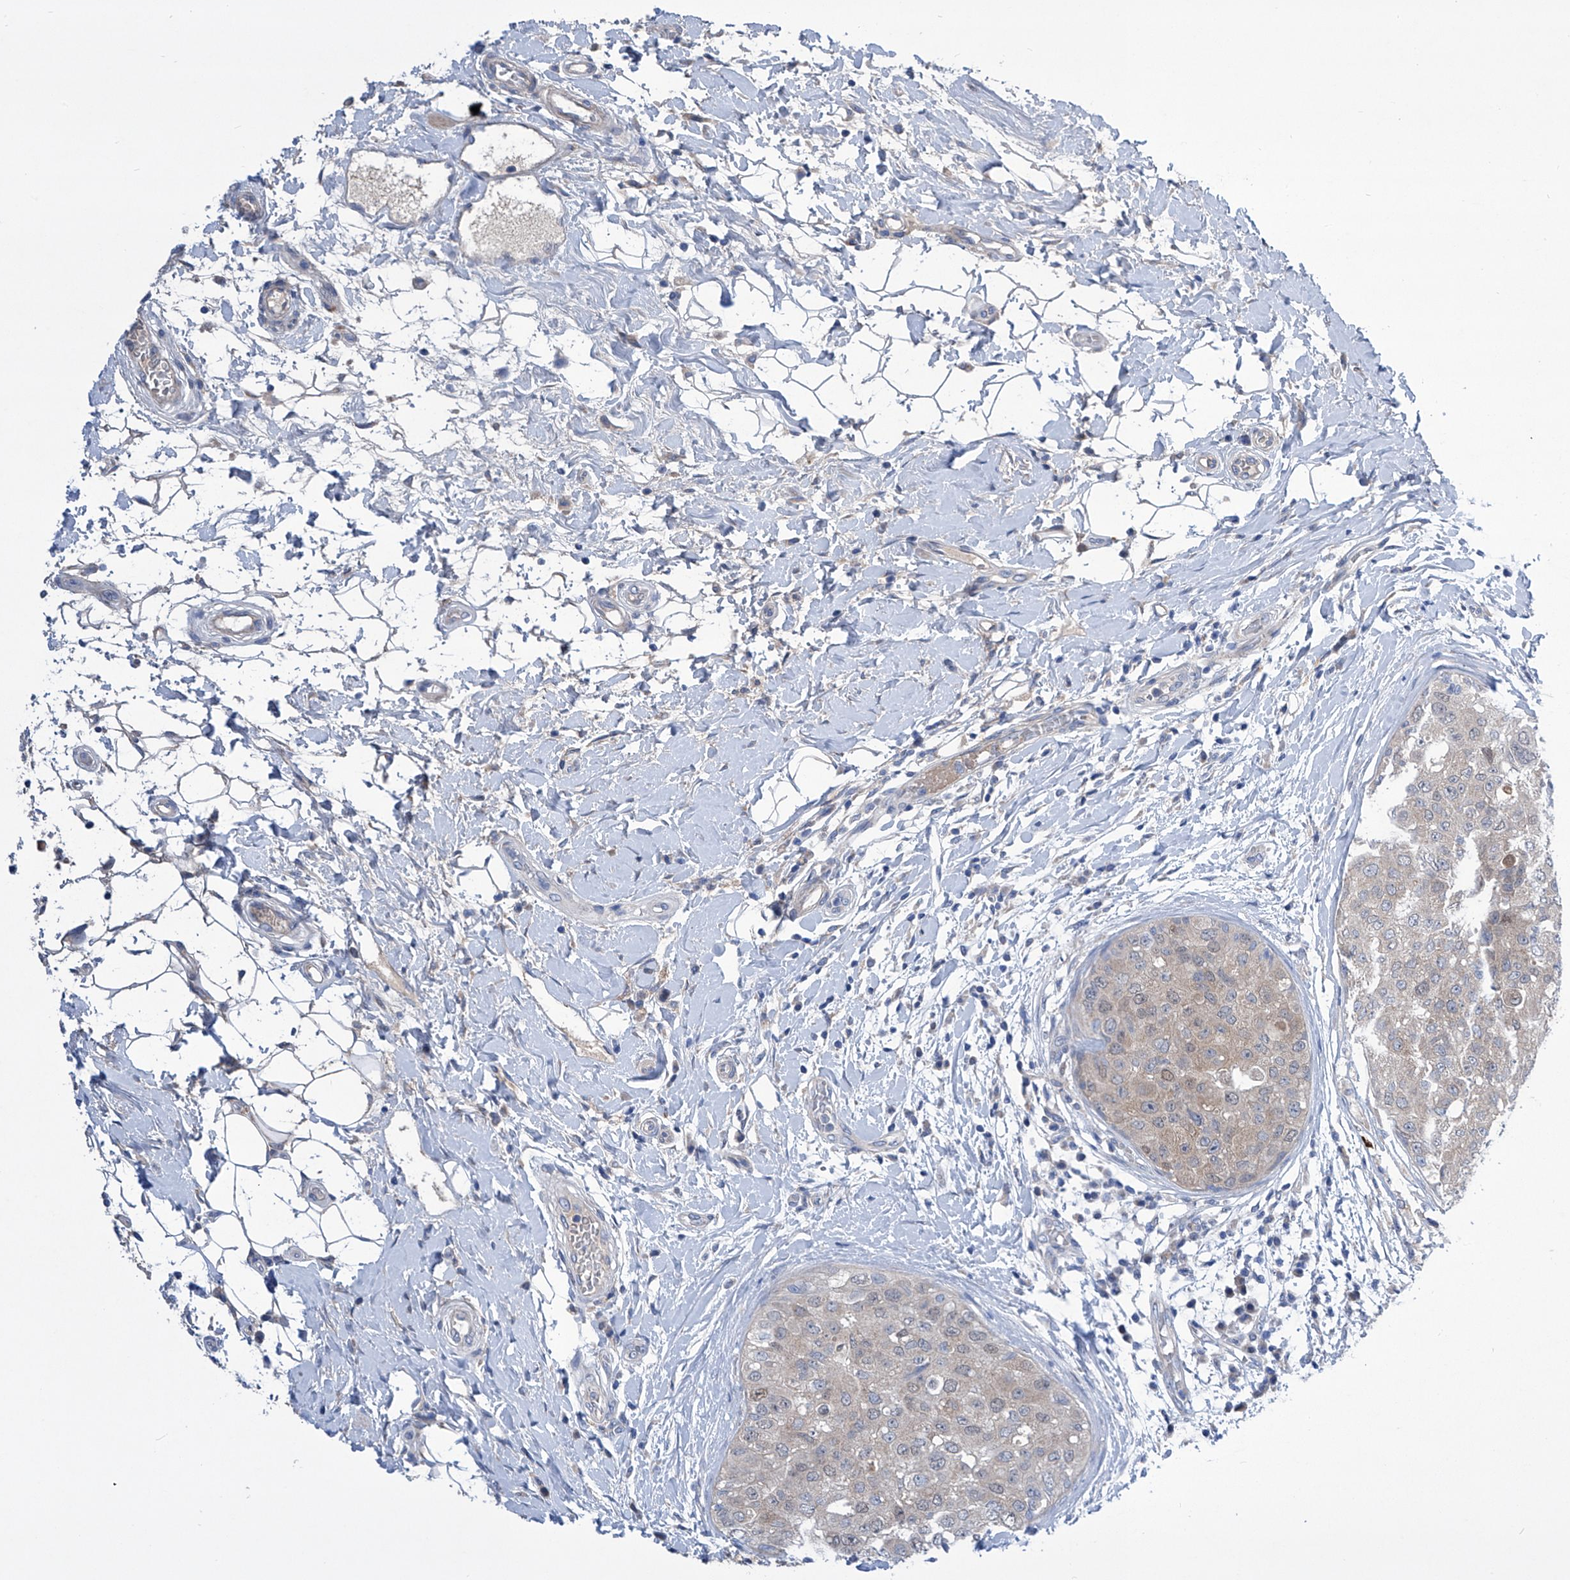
{"staining": {"intensity": "negative", "quantity": "none", "location": "none"}, "tissue": "breast cancer", "cell_type": "Tumor cells", "image_type": "cancer", "snomed": [{"axis": "morphology", "description": "Duct carcinoma"}, {"axis": "topography", "description": "Breast"}], "caption": "A histopathology image of human infiltrating ductal carcinoma (breast) is negative for staining in tumor cells. Nuclei are stained in blue.", "gene": "SRBD1", "patient": {"sex": "female", "age": 27}}